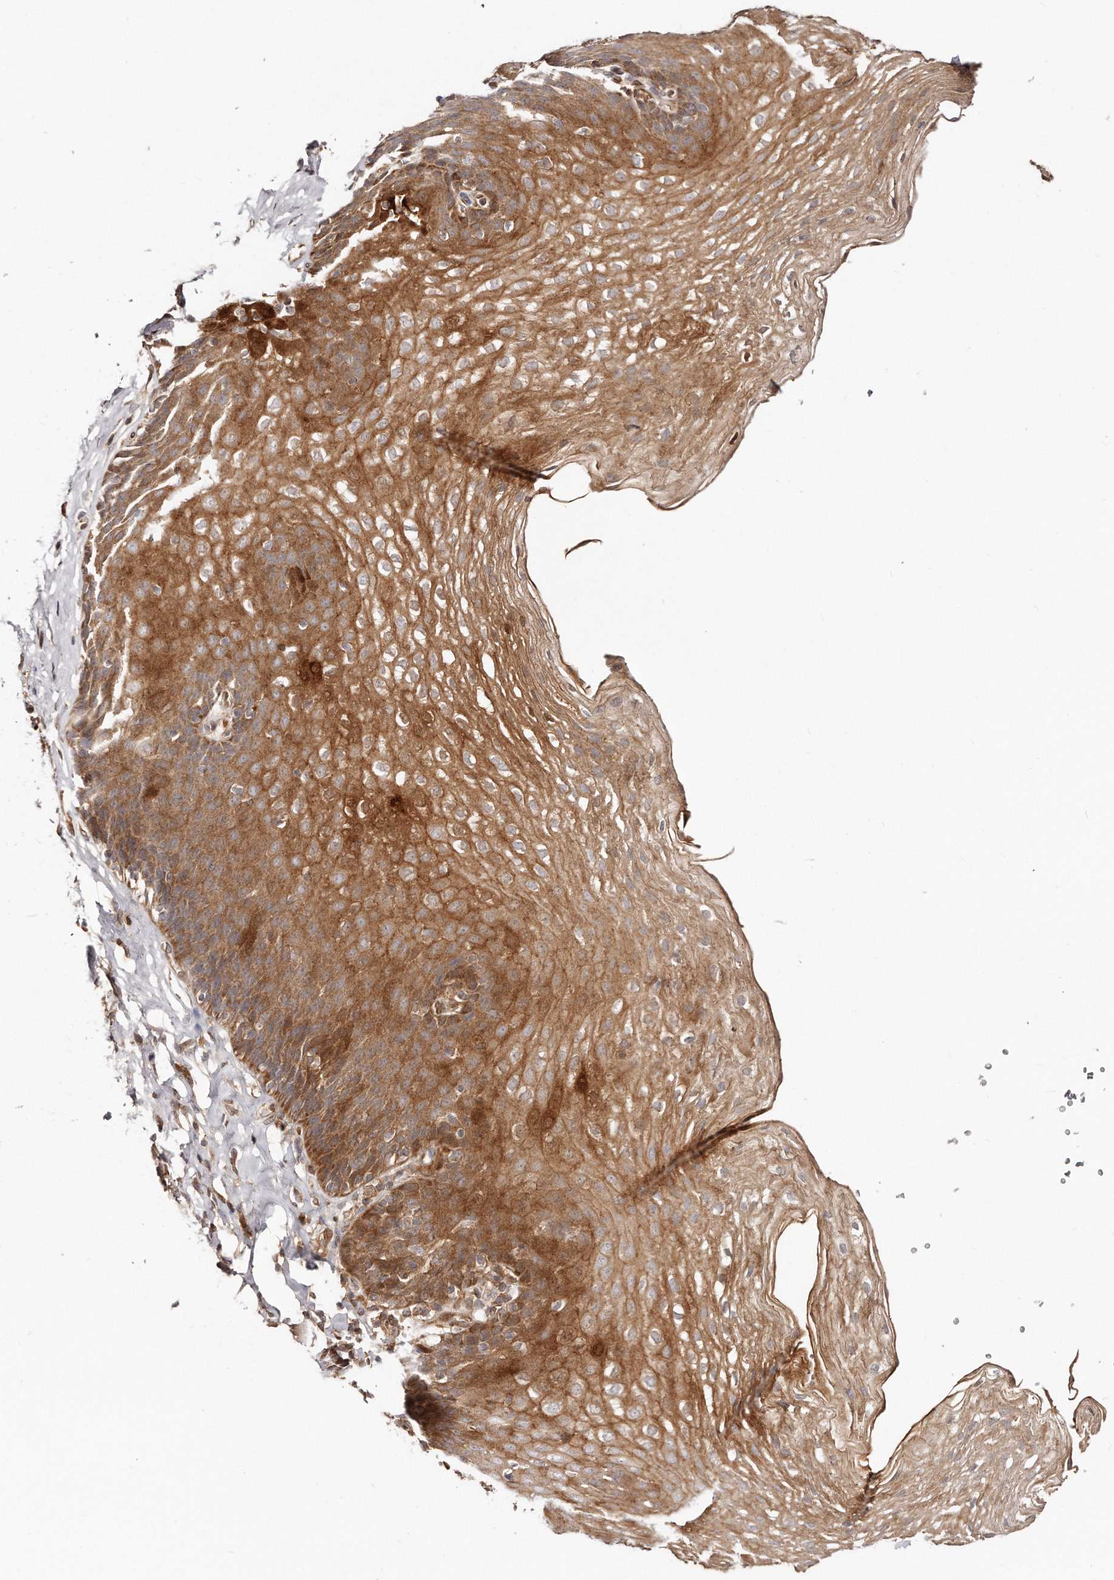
{"staining": {"intensity": "moderate", "quantity": ">75%", "location": "cytoplasmic/membranous"}, "tissue": "esophagus", "cell_type": "Squamous epithelial cells", "image_type": "normal", "snomed": [{"axis": "morphology", "description": "Normal tissue, NOS"}, {"axis": "topography", "description": "Esophagus"}], "caption": "DAB (3,3'-diaminobenzidine) immunohistochemical staining of normal esophagus shows moderate cytoplasmic/membranous protein expression in approximately >75% of squamous epithelial cells.", "gene": "GBP4", "patient": {"sex": "female", "age": 66}}